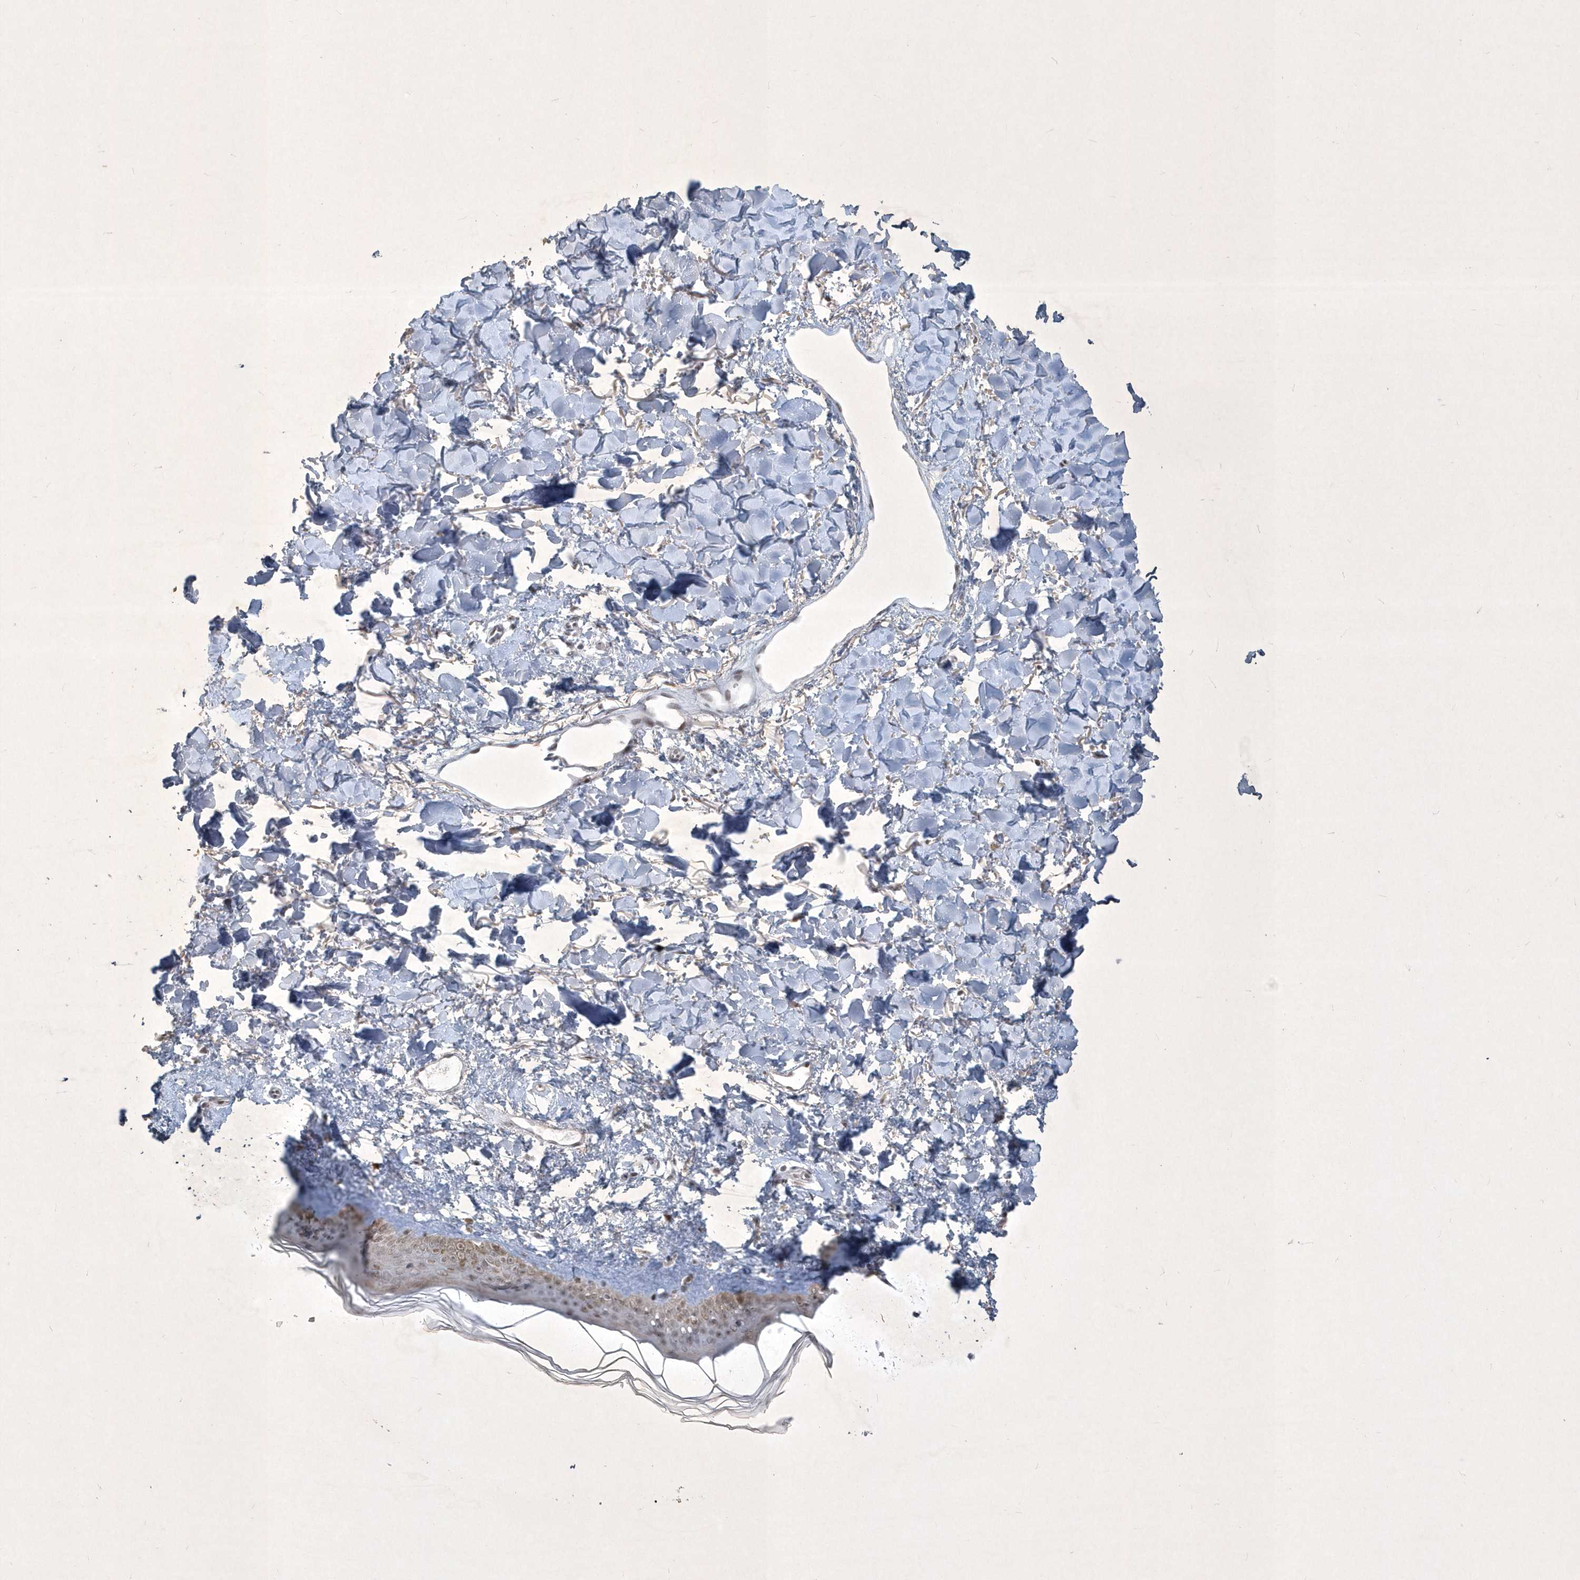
{"staining": {"intensity": "weak", "quantity": "25%-75%", "location": "cytoplasmic/membranous,nuclear"}, "tissue": "skin", "cell_type": "Fibroblasts", "image_type": "normal", "snomed": [{"axis": "morphology", "description": "Normal tissue, NOS"}, {"axis": "topography", "description": "Skin"}], "caption": "There is low levels of weak cytoplasmic/membranous,nuclear positivity in fibroblasts of normal skin, as demonstrated by immunohistochemical staining (brown color).", "gene": "ZBTB9", "patient": {"sex": "female", "age": 58}}